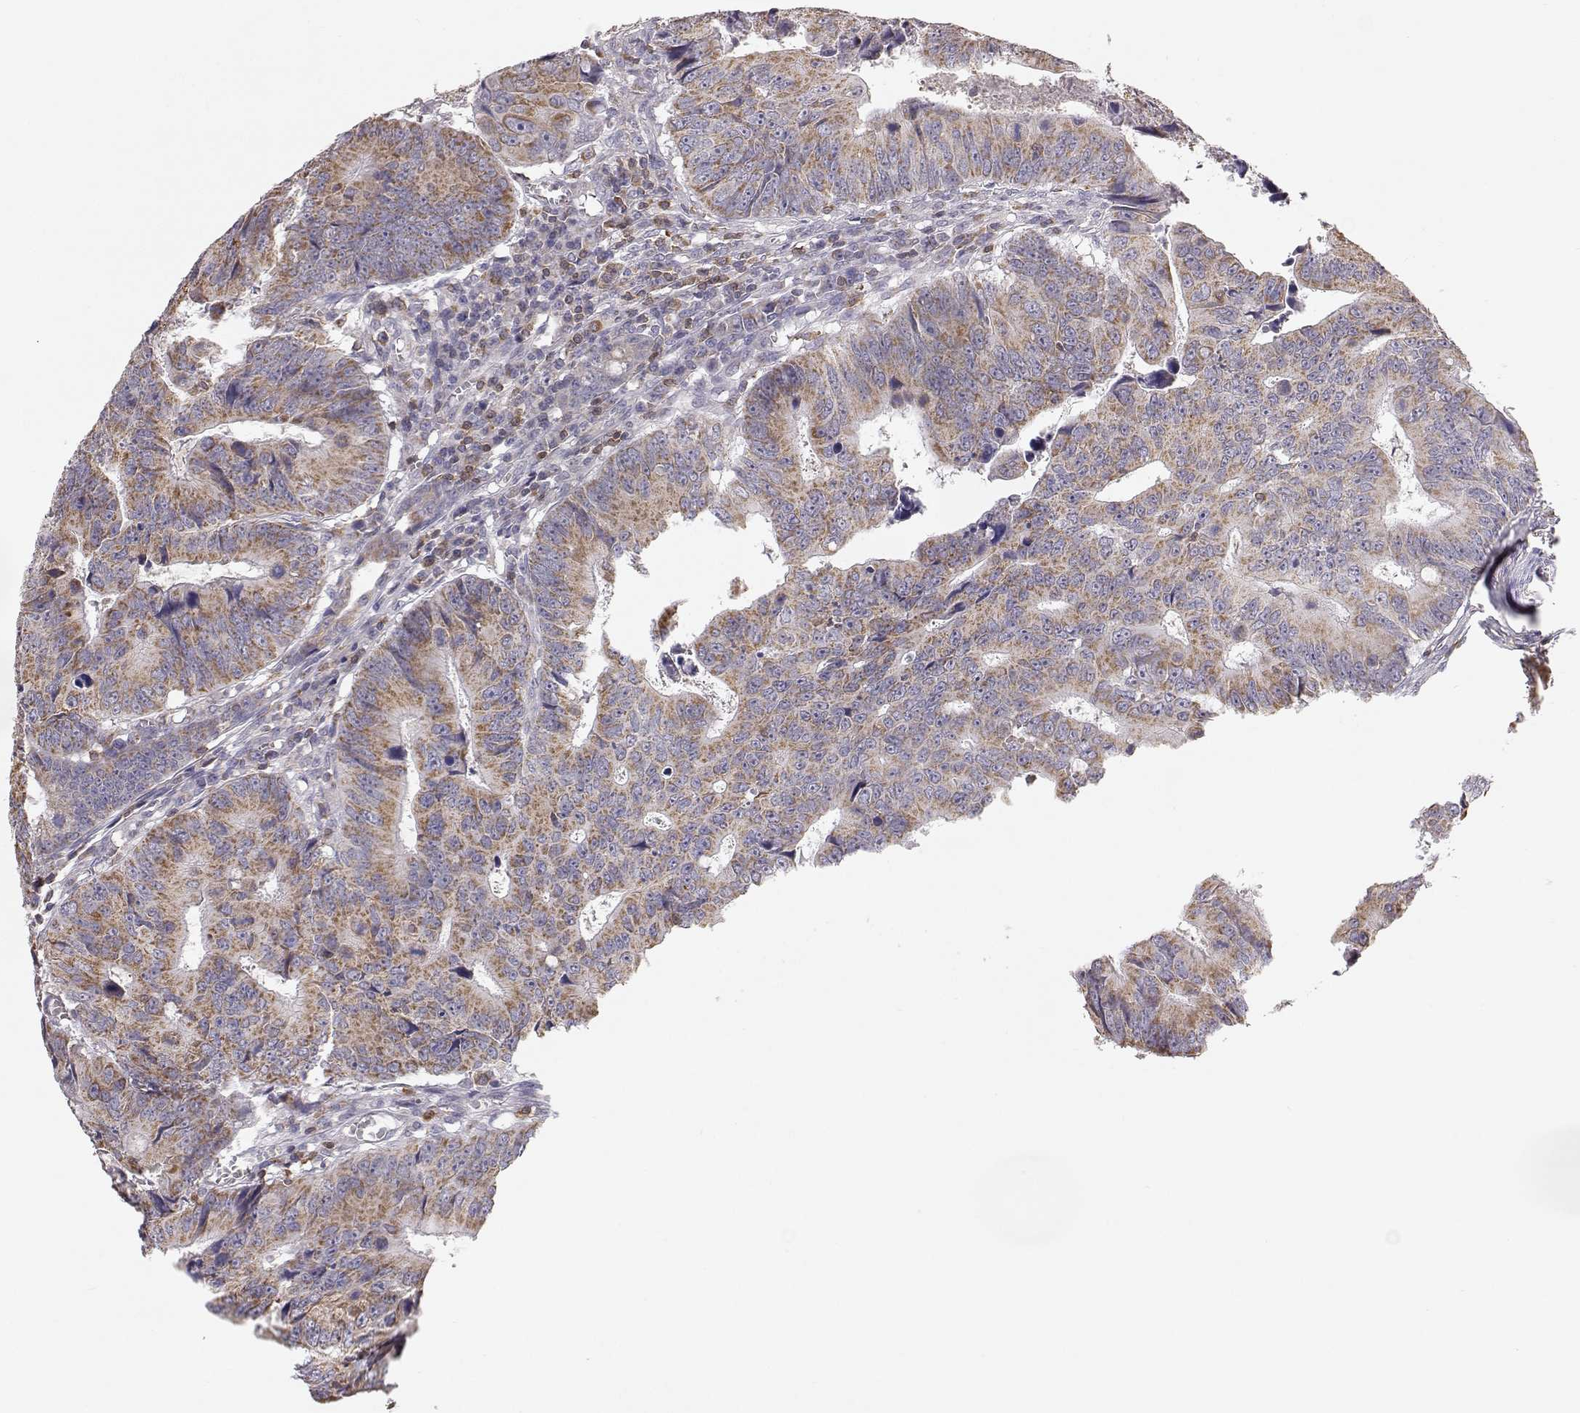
{"staining": {"intensity": "moderate", "quantity": ">75%", "location": "cytoplasmic/membranous"}, "tissue": "colorectal cancer", "cell_type": "Tumor cells", "image_type": "cancer", "snomed": [{"axis": "morphology", "description": "Adenocarcinoma, NOS"}, {"axis": "topography", "description": "Colon"}], "caption": "Protein staining demonstrates moderate cytoplasmic/membranous expression in about >75% of tumor cells in colorectal adenocarcinoma. (DAB = brown stain, brightfield microscopy at high magnification).", "gene": "GRAP2", "patient": {"sex": "female", "age": 87}}